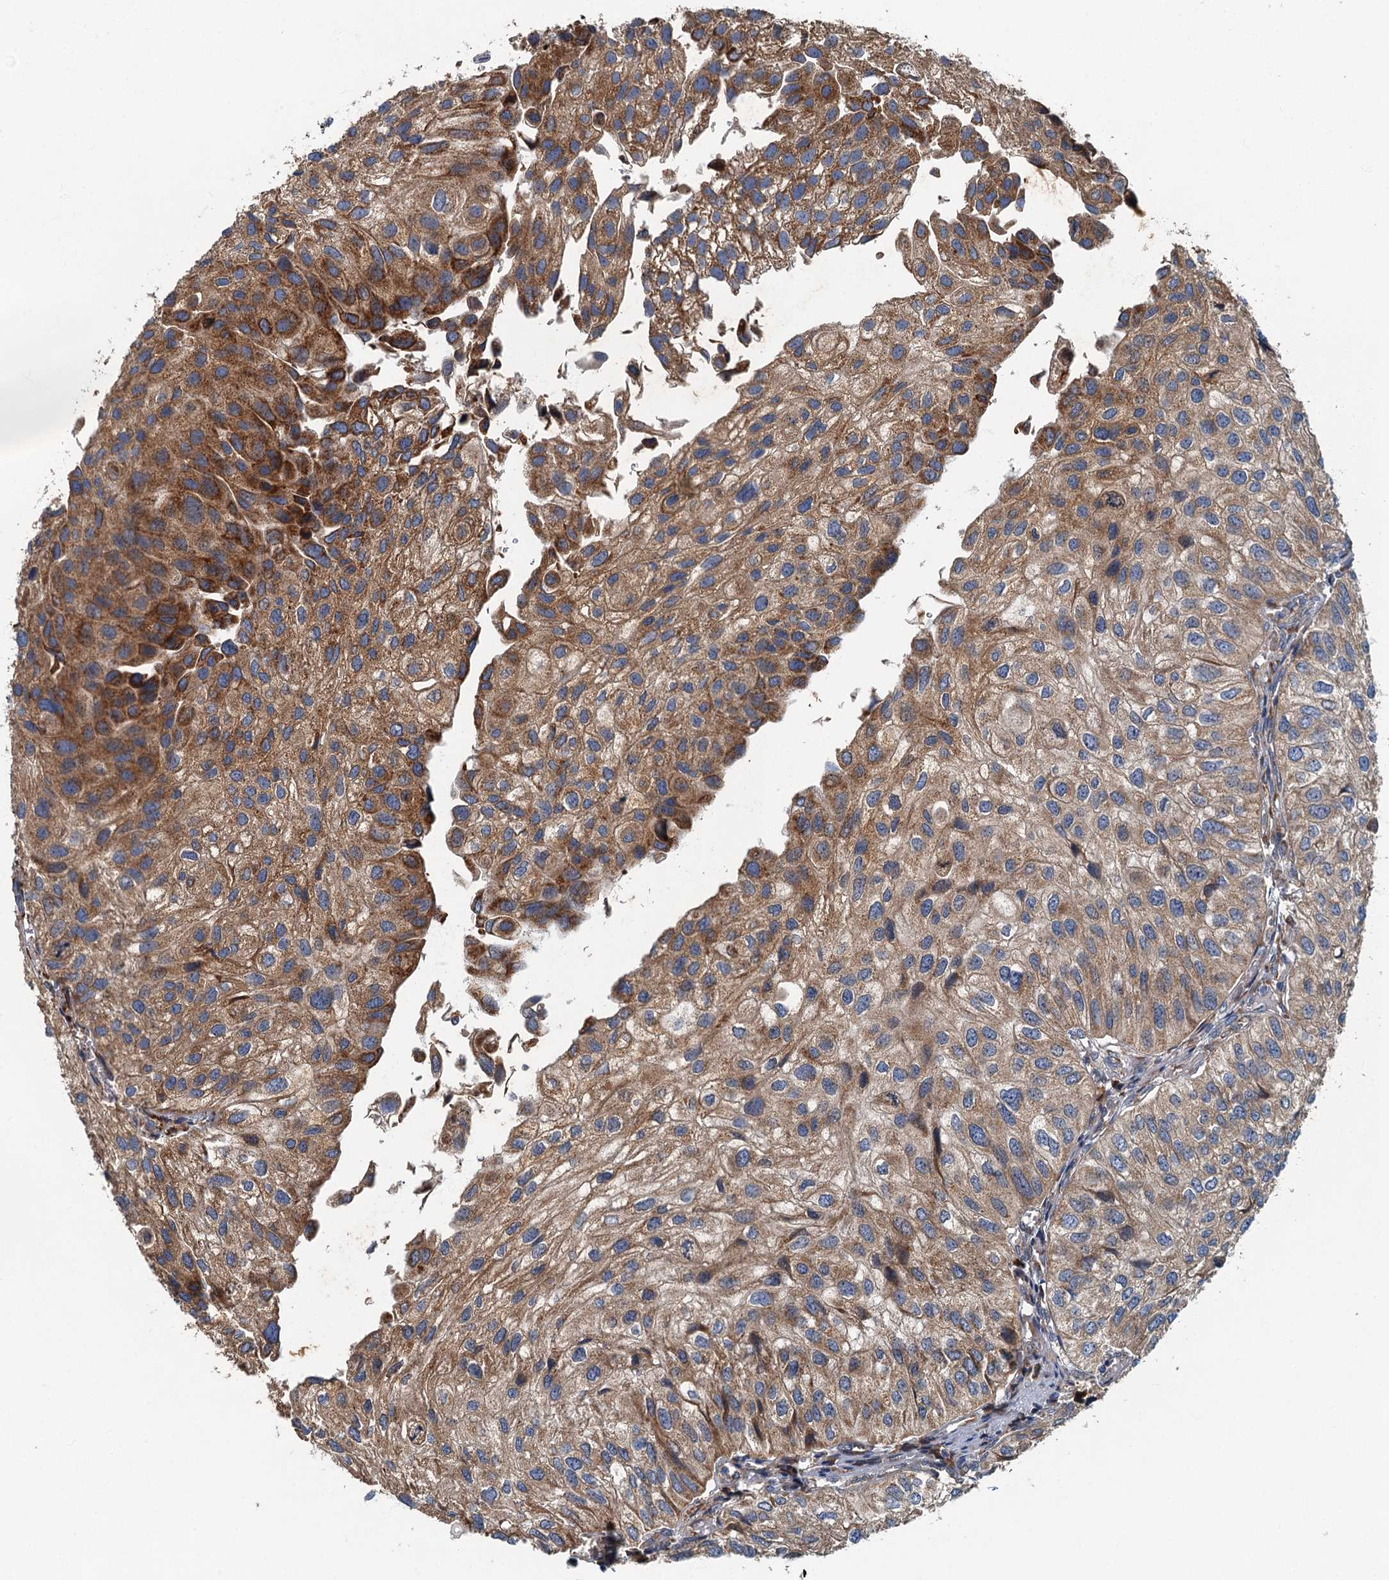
{"staining": {"intensity": "moderate", "quantity": ">75%", "location": "cytoplasmic/membranous"}, "tissue": "urothelial cancer", "cell_type": "Tumor cells", "image_type": "cancer", "snomed": [{"axis": "morphology", "description": "Urothelial carcinoma, Low grade"}, {"axis": "topography", "description": "Urinary bladder"}], "caption": "High-power microscopy captured an IHC micrograph of urothelial cancer, revealing moderate cytoplasmic/membranous staining in about >75% of tumor cells.", "gene": "SPDYC", "patient": {"sex": "female", "age": 89}}